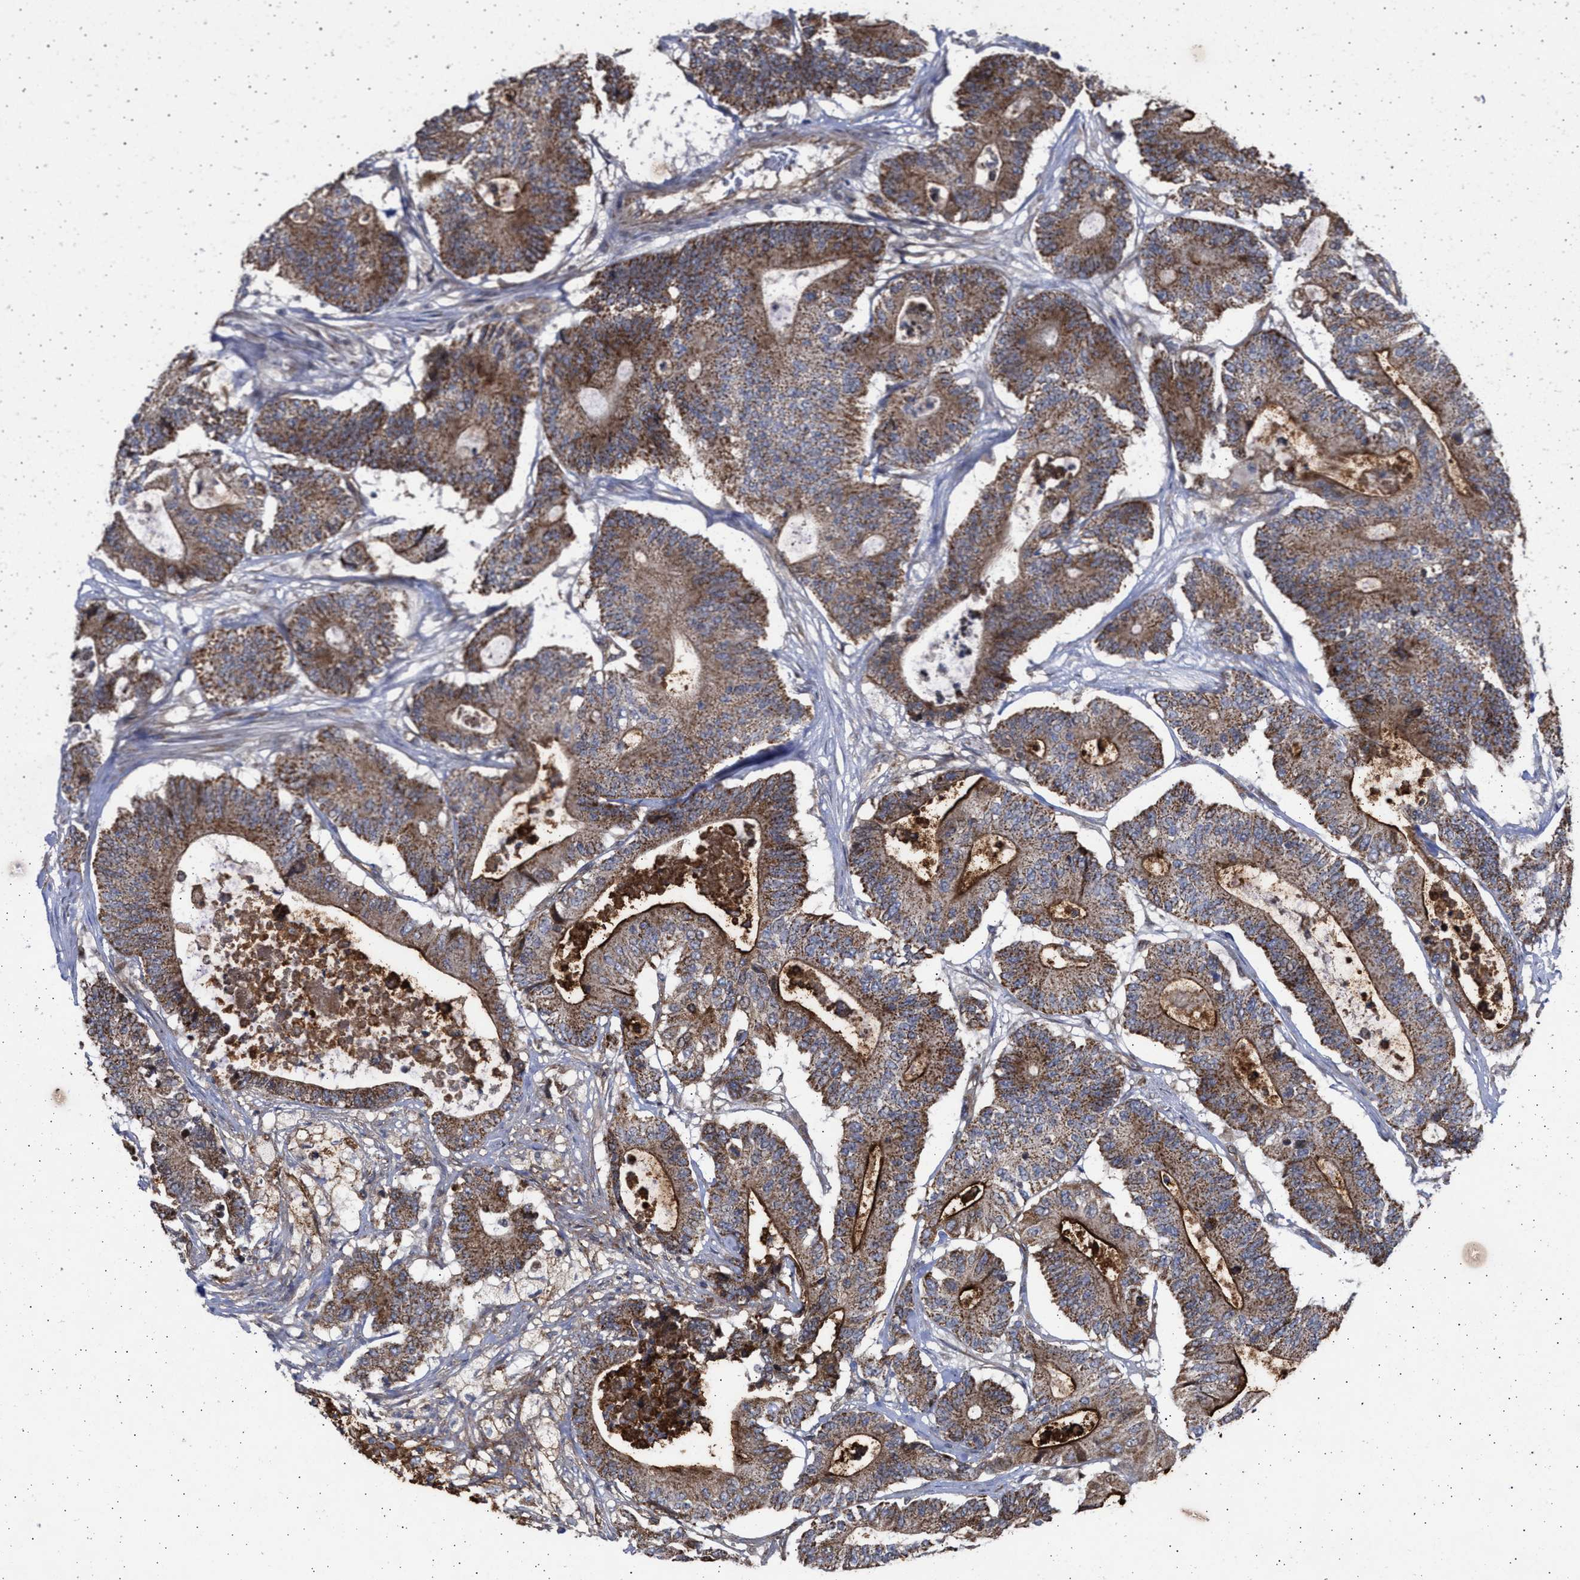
{"staining": {"intensity": "strong", "quantity": ">75%", "location": "cytoplasmic/membranous"}, "tissue": "colorectal cancer", "cell_type": "Tumor cells", "image_type": "cancer", "snomed": [{"axis": "morphology", "description": "Adenocarcinoma, NOS"}, {"axis": "topography", "description": "Colon"}], "caption": "Protein staining of colorectal cancer tissue exhibits strong cytoplasmic/membranous staining in approximately >75% of tumor cells.", "gene": "TTC19", "patient": {"sex": "female", "age": 84}}